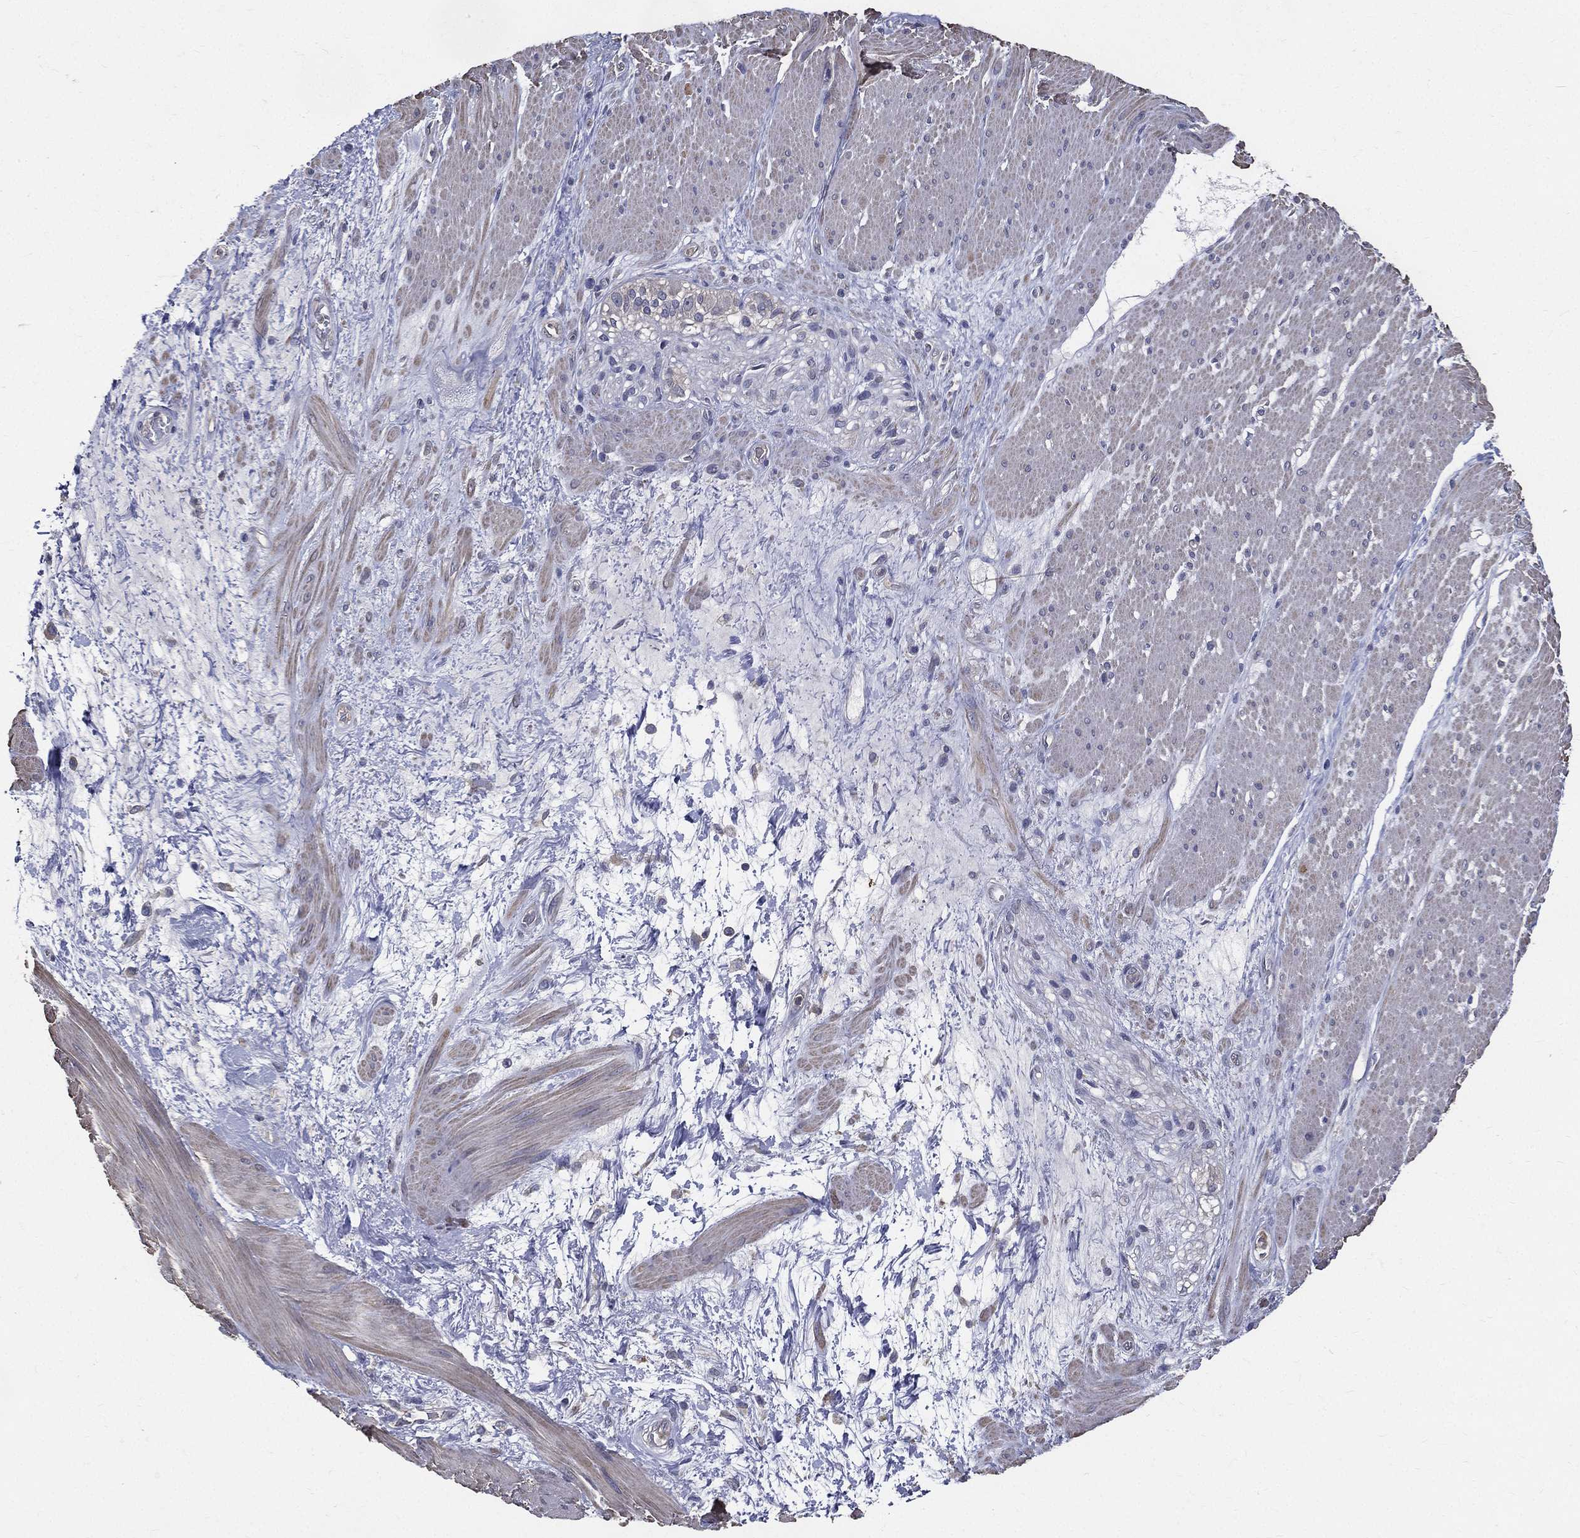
{"staining": {"intensity": "negative", "quantity": "none", "location": "none"}, "tissue": "smooth muscle", "cell_type": "Smooth muscle cells", "image_type": "normal", "snomed": [{"axis": "morphology", "description": "Normal tissue, NOS"}, {"axis": "topography", "description": "Soft tissue"}, {"axis": "topography", "description": "Smooth muscle"}], "caption": "DAB immunohistochemical staining of normal smooth muscle reveals no significant expression in smooth muscle cells. Nuclei are stained in blue.", "gene": "SERPINB2", "patient": {"sex": "male", "age": 72}}